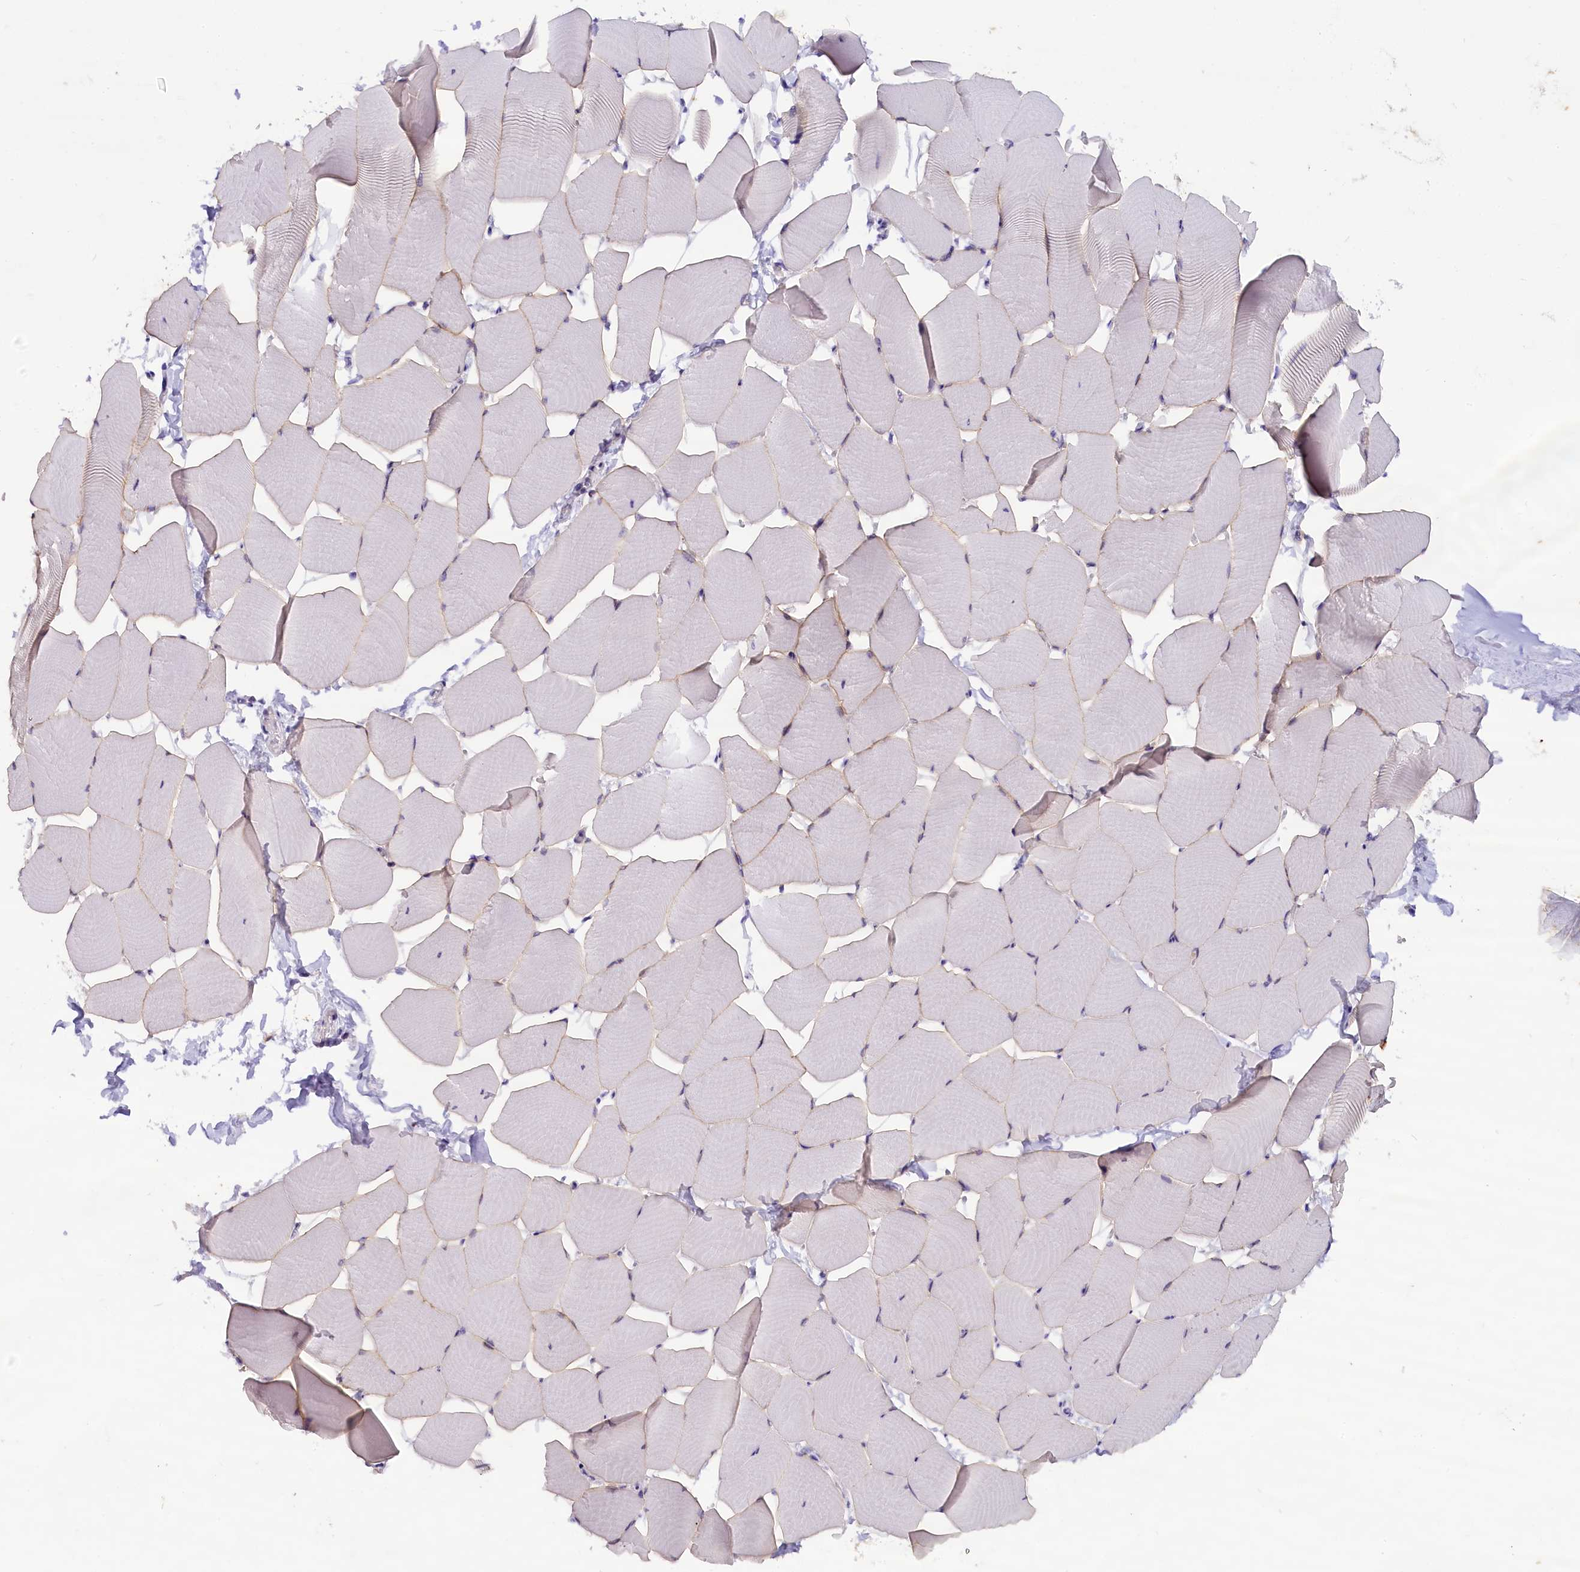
{"staining": {"intensity": "negative", "quantity": "none", "location": "none"}, "tissue": "skeletal muscle", "cell_type": "Myocytes", "image_type": "normal", "snomed": [{"axis": "morphology", "description": "Normal tissue, NOS"}, {"axis": "topography", "description": "Skeletal muscle"}], "caption": "Immunohistochemical staining of unremarkable skeletal muscle displays no significant positivity in myocytes.", "gene": "OSGEP", "patient": {"sex": "male", "age": 25}}